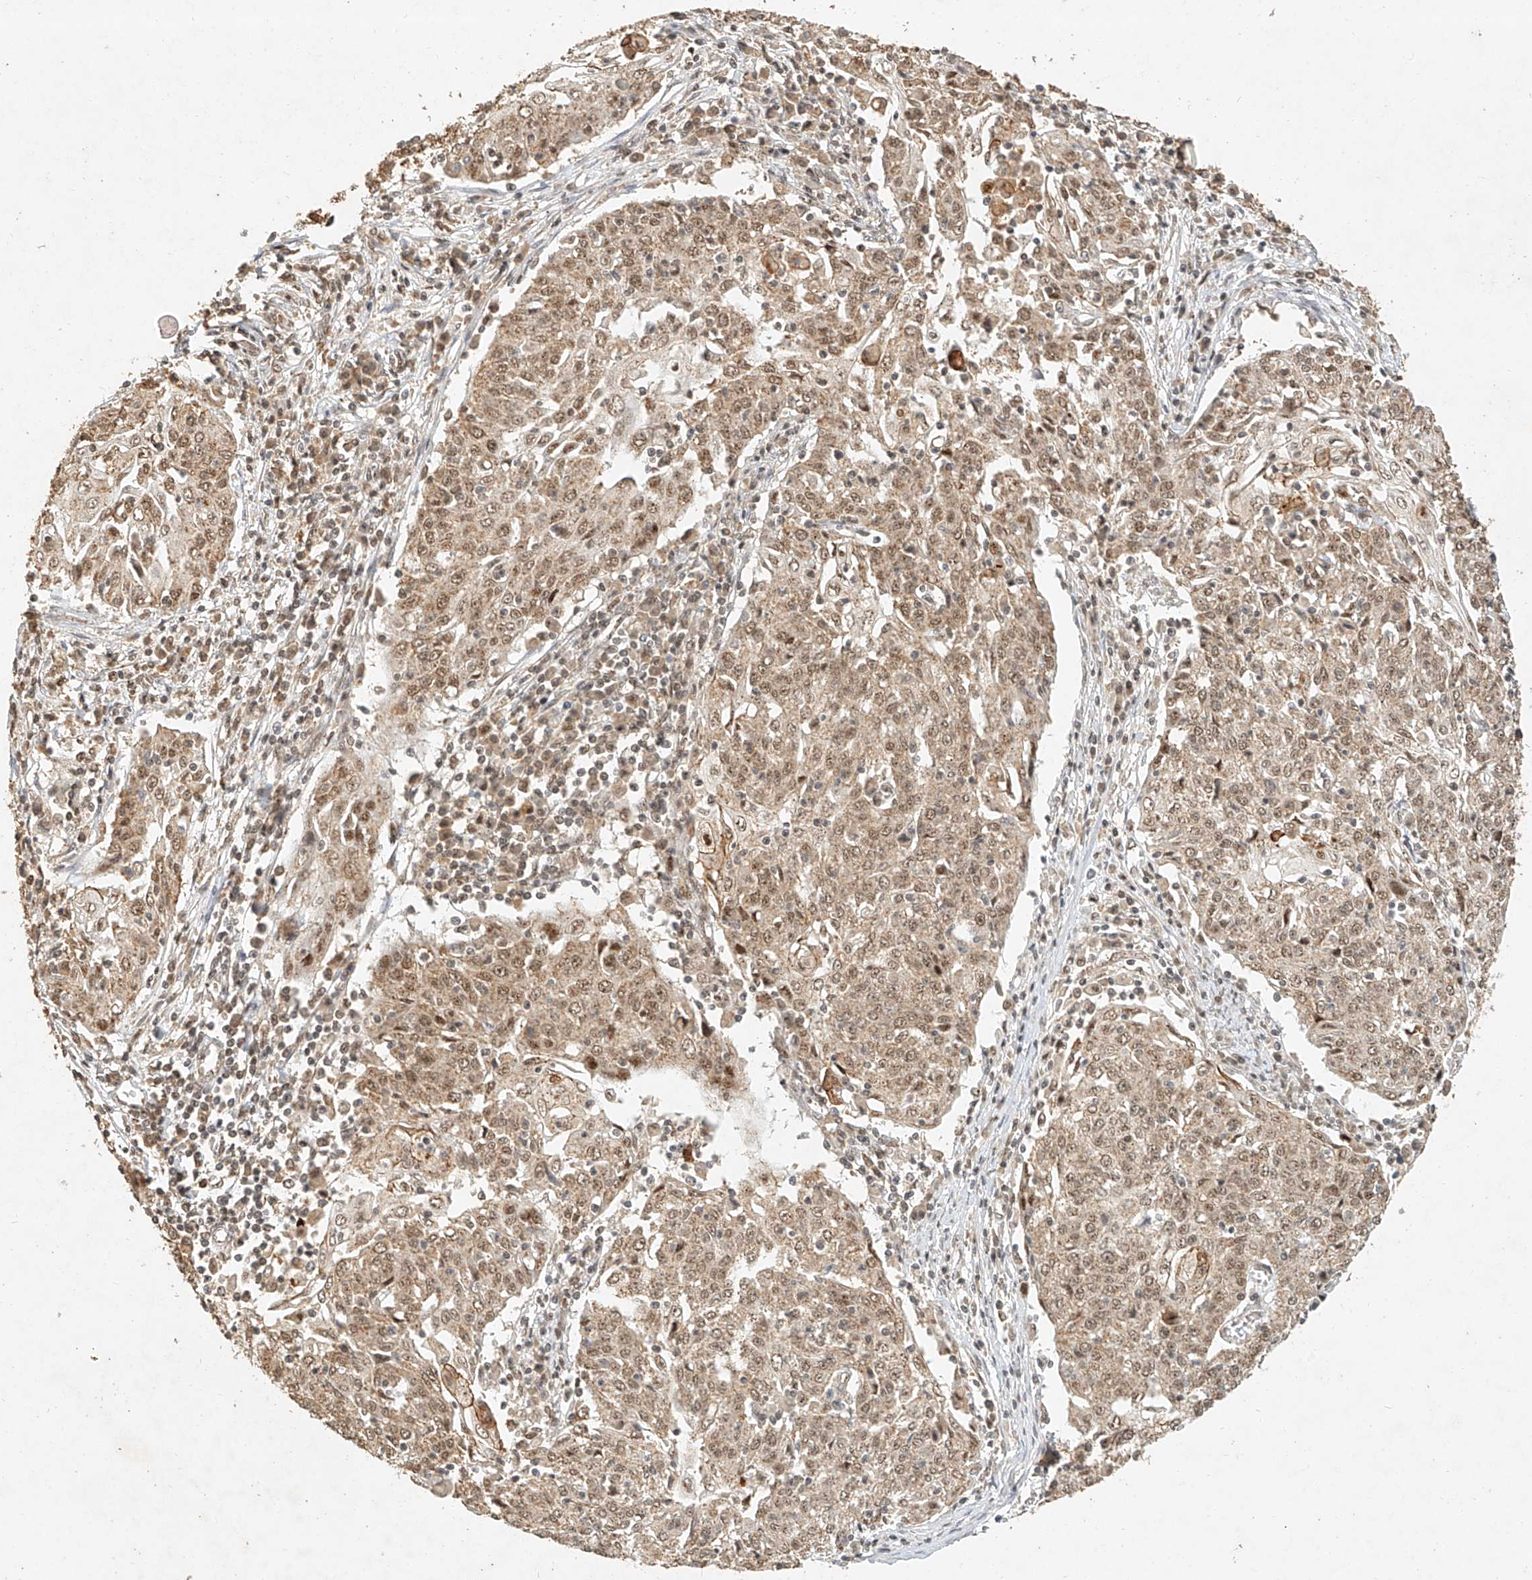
{"staining": {"intensity": "moderate", "quantity": ">75%", "location": "cytoplasmic/membranous,nuclear"}, "tissue": "cervical cancer", "cell_type": "Tumor cells", "image_type": "cancer", "snomed": [{"axis": "morphology", "description": "Squamous cell carcinoma, NOS"}, {"axis": "topography", "description": "Cervix"}], "caption": "Brown immunohistochemical staining in cervical squamous cell carcinoma exhibits moderate cytoplasmic/membranous and nuclear staining in approximately >75% of tumor cells. Nuclei are stained in blue.", "gene": "CXorf58", "patient": {"sex": "female", "age": 48}}